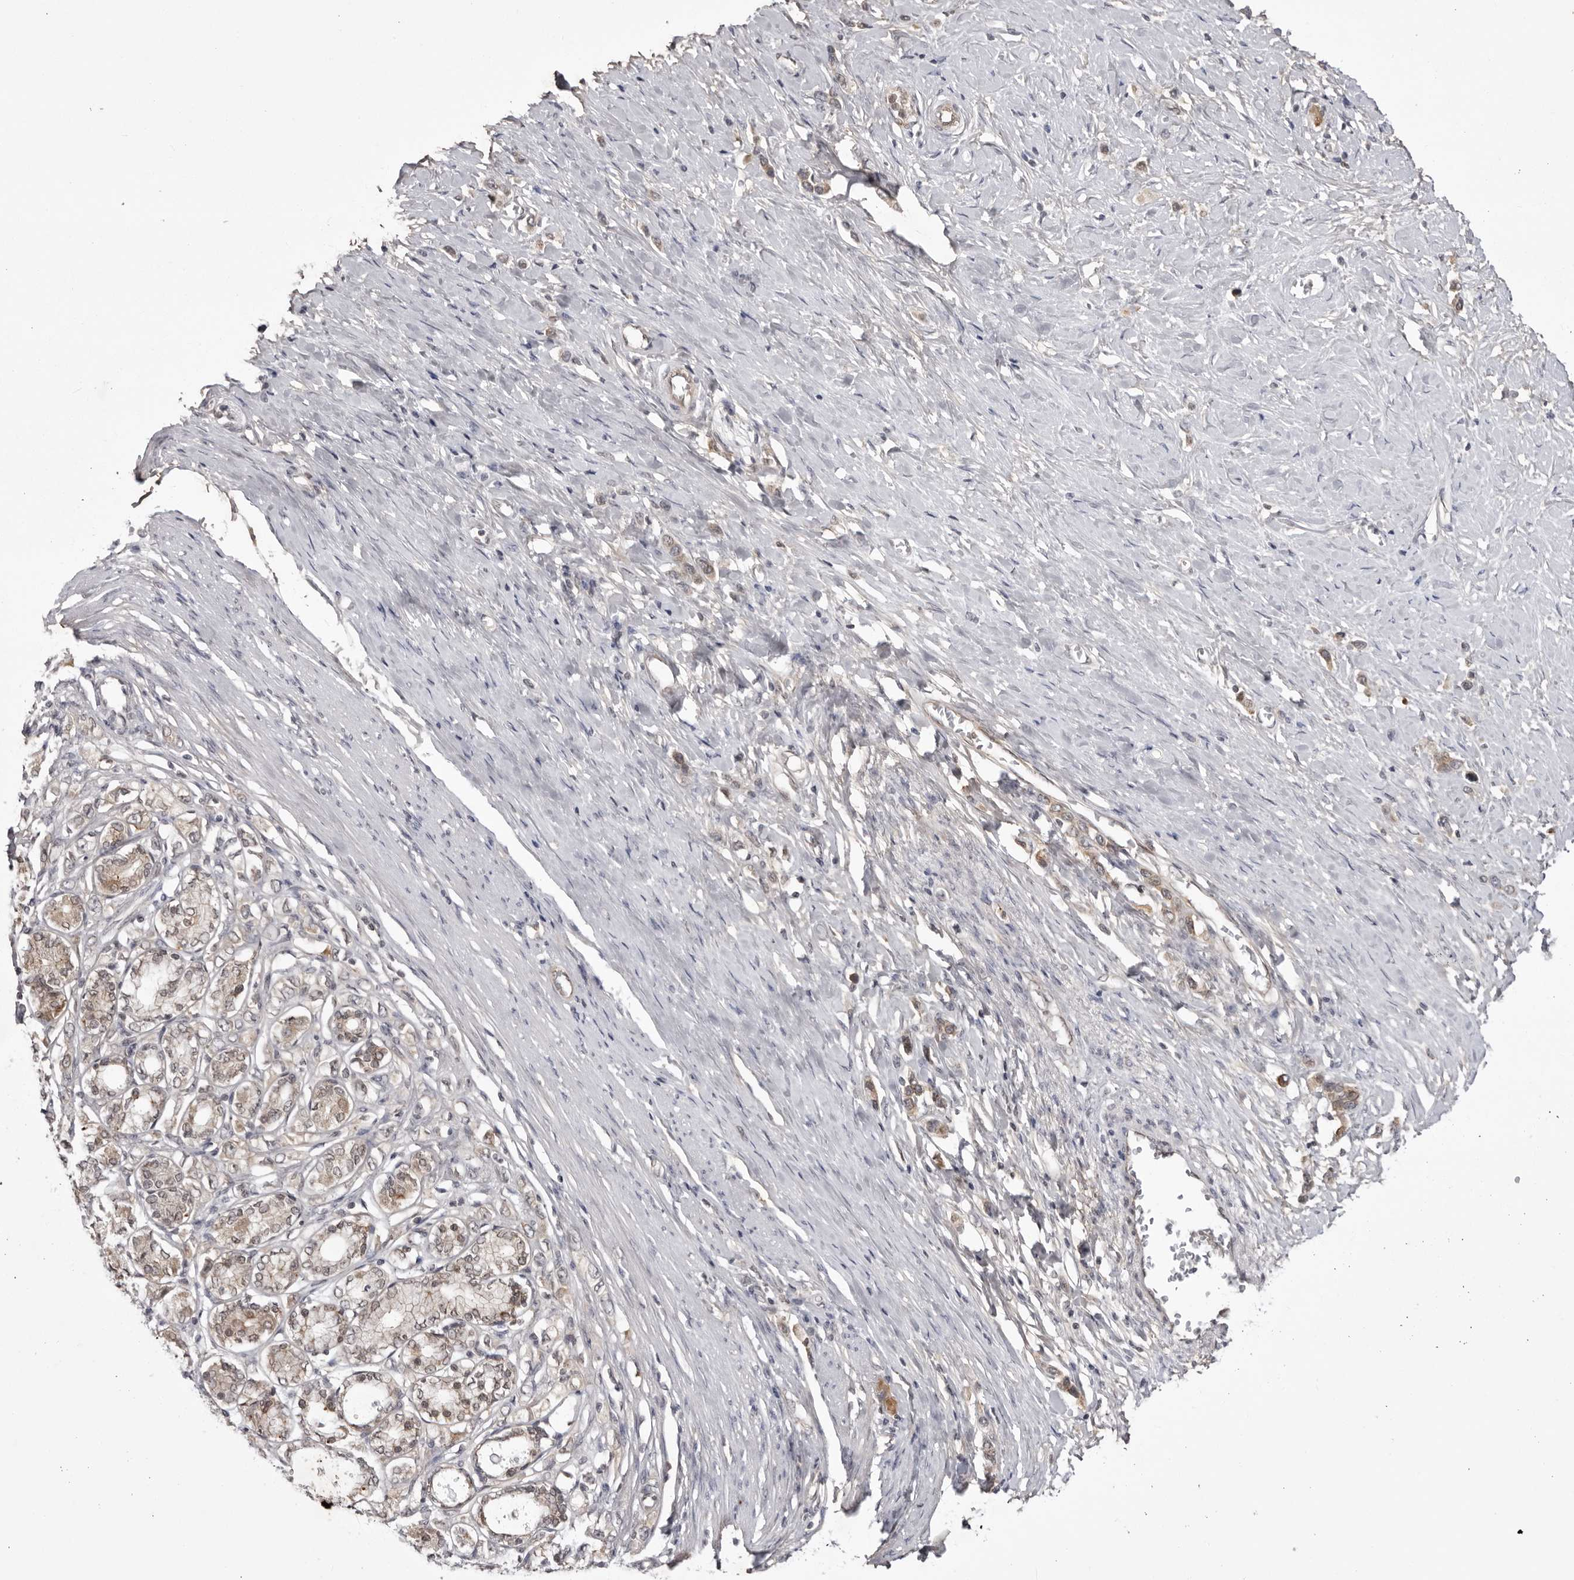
{"staining": {"intensity": "weak", "quantity": ">75%", "location": "cytoplasmic/membranous"}, "tissue": "stomach cancer", "cell_type": "Tumor cells", "image_type": "cancer", "snomed": [{"axis": "morphology", "description": "Adenocarcinoma, NOS"}, {"axis": "topography", "description": "Stomach"}], "caption": "Immunohistochemistry (DAB) staining of stomach cancer reveals weak cytoplasmic/membranous protein staining in approximately >75% of tumor cells. Nuclei are stained in blue.", "gene": "USP43", "patient": {"sex": "female", "age": 65}}